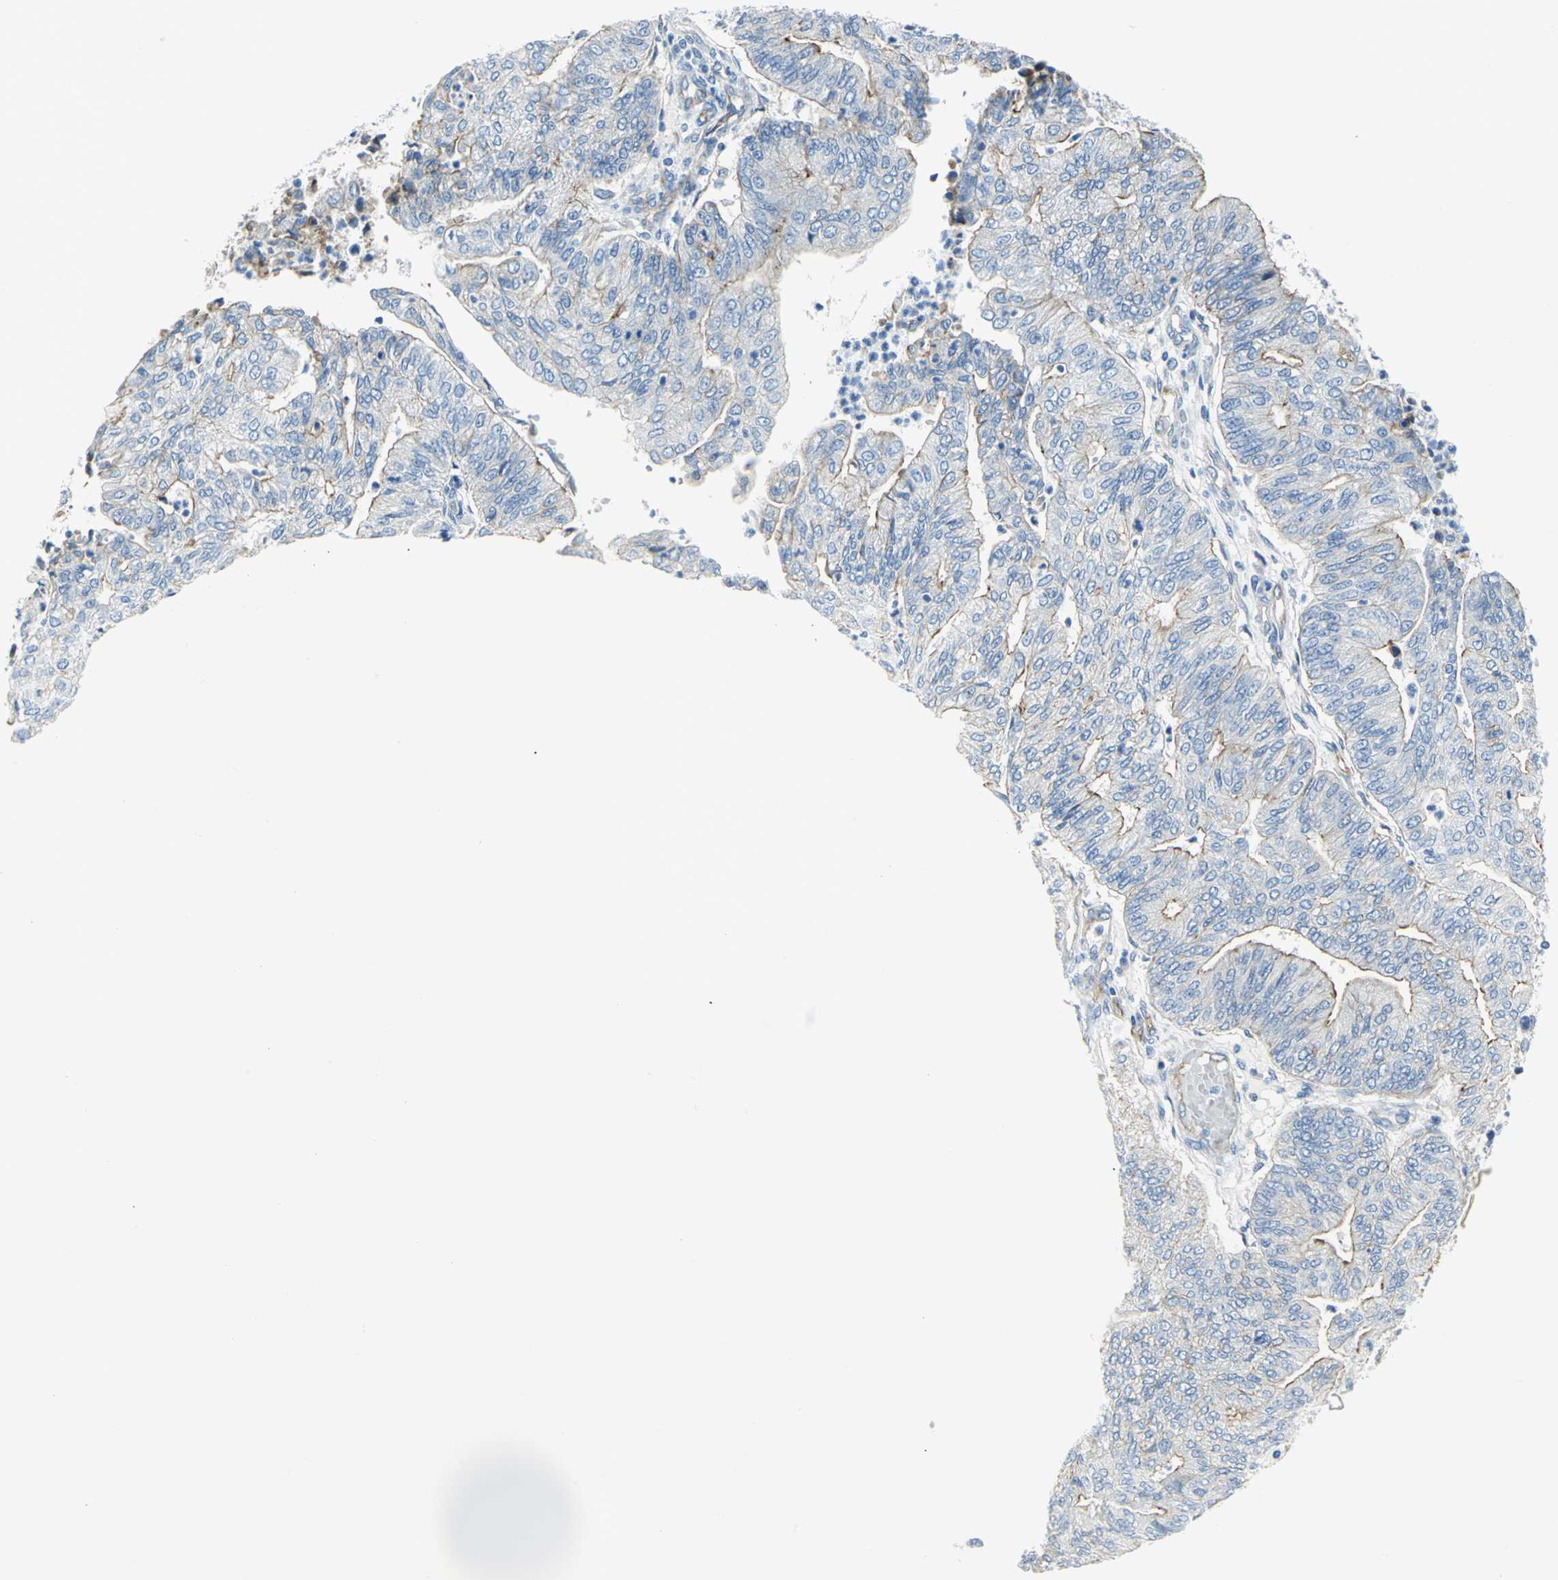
{"staining": {"intensity": "moderate", "quantity": "25%-75%", "location": "cytoplasmic/membranous"}, "tissue": "endometrial cancer", "cell_type": "Tumor cells", "image_type": "cancer", "snomed": [{"axis": "morphology", "description": "Adenocarcinoma, NOS"}, {"axis": "topography", "description": "Endometrium"}], "caption": "The histopathology image demonstrates staining of endometrial cancer (adenocarcinoma), revealing moderate cytoplasmic/membranous protein expression (brown color) within tumor cells.", "gene": "FLNB", "patient": {"sex": "female", "age": 59}}